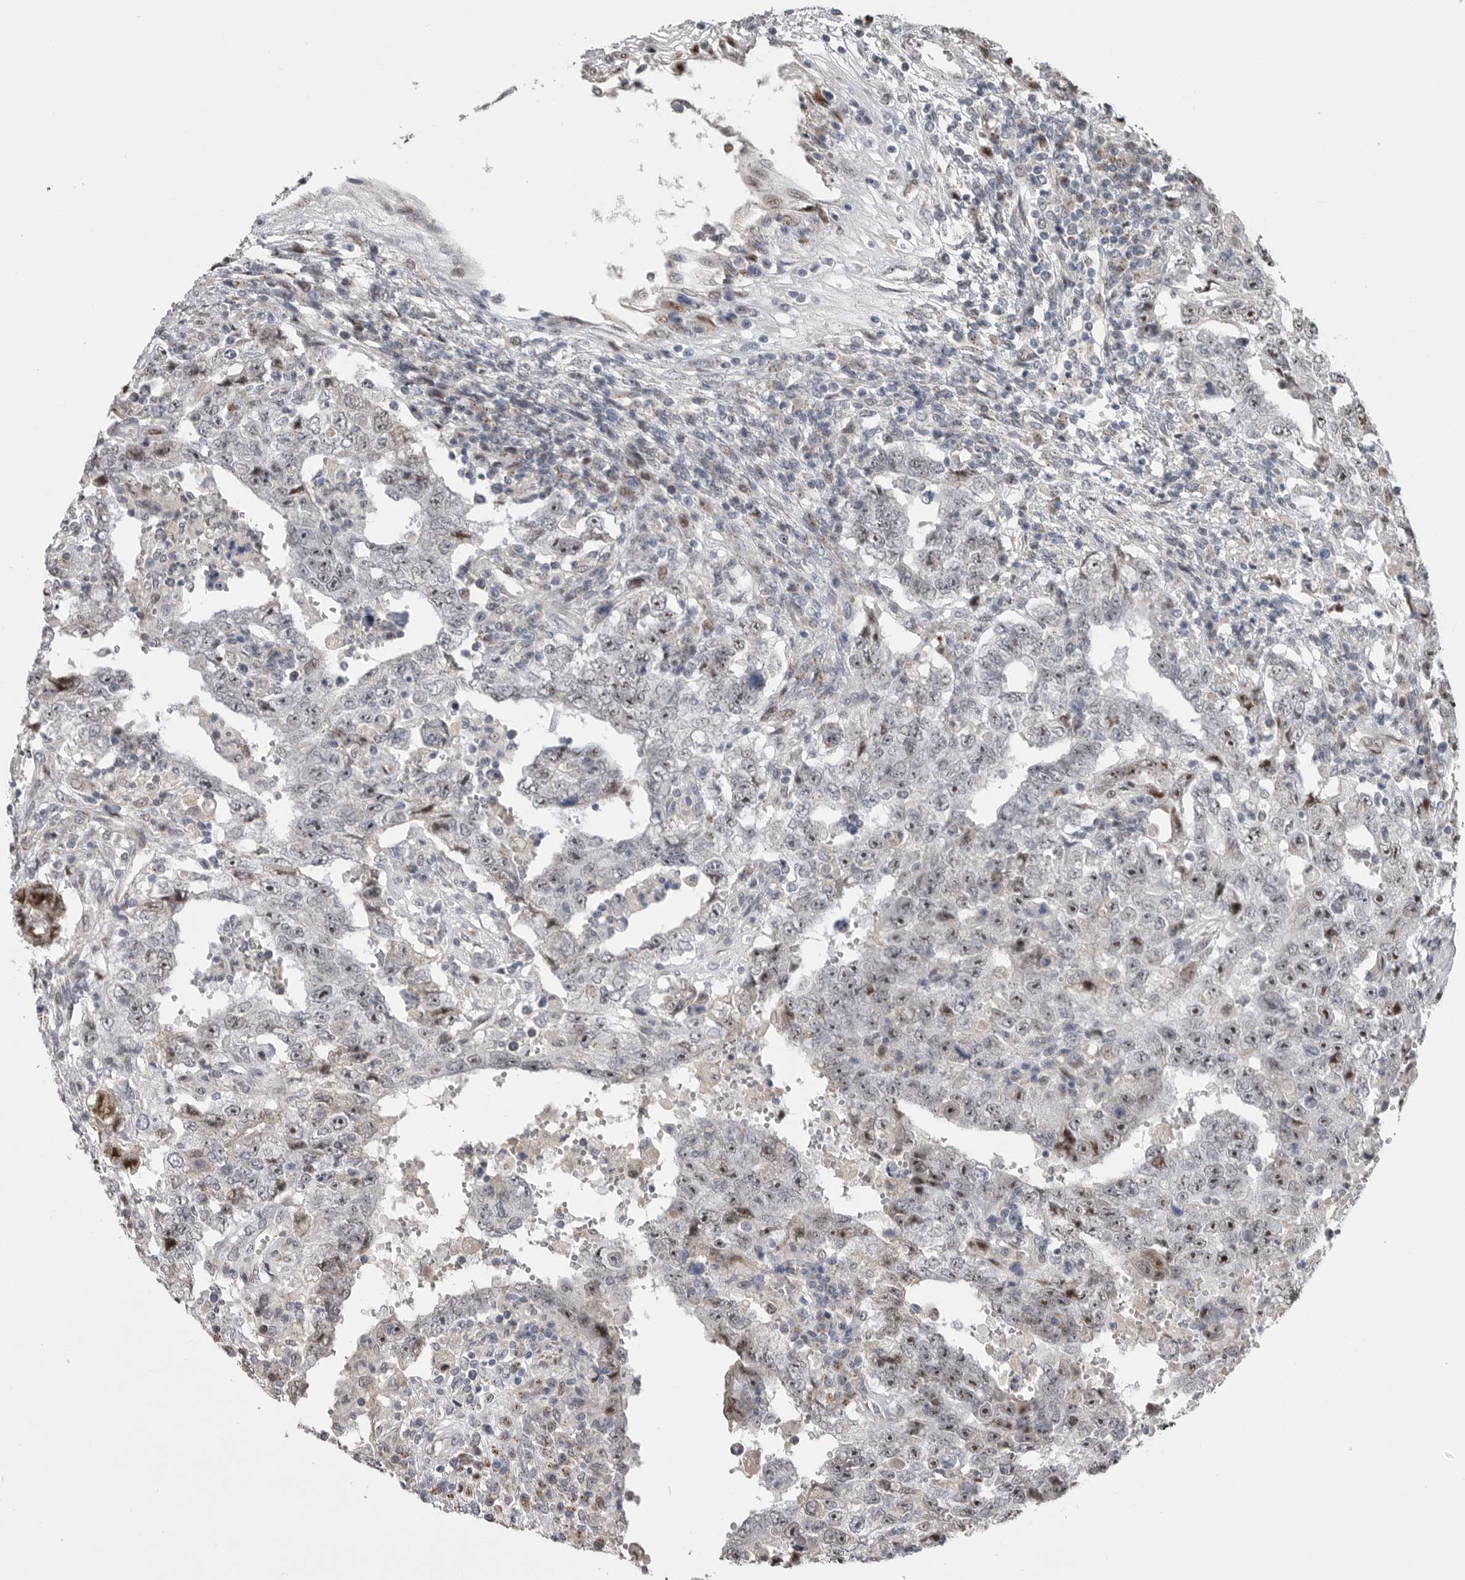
{"staining": {"intensity": "moderate", "quantity": "25%-75%", "location": "nuclear"}, "tissue": "testis cancer", "cell_type": "Tumor cells", "image_type": "cancer", "snomed": [{"axis": "morphology", "description": "Carcinoma, Embryonal, NOS"}, {"axis": "topography", "description": "Testis"}], "caption": "IHC of human embryonal carcinoma (testis) shows medium levels of moderate nuclear expression in about 25%-75% of tumor cells.", "gene": "PCMTD1", "patient": {"sex": "male", "age": 26}}